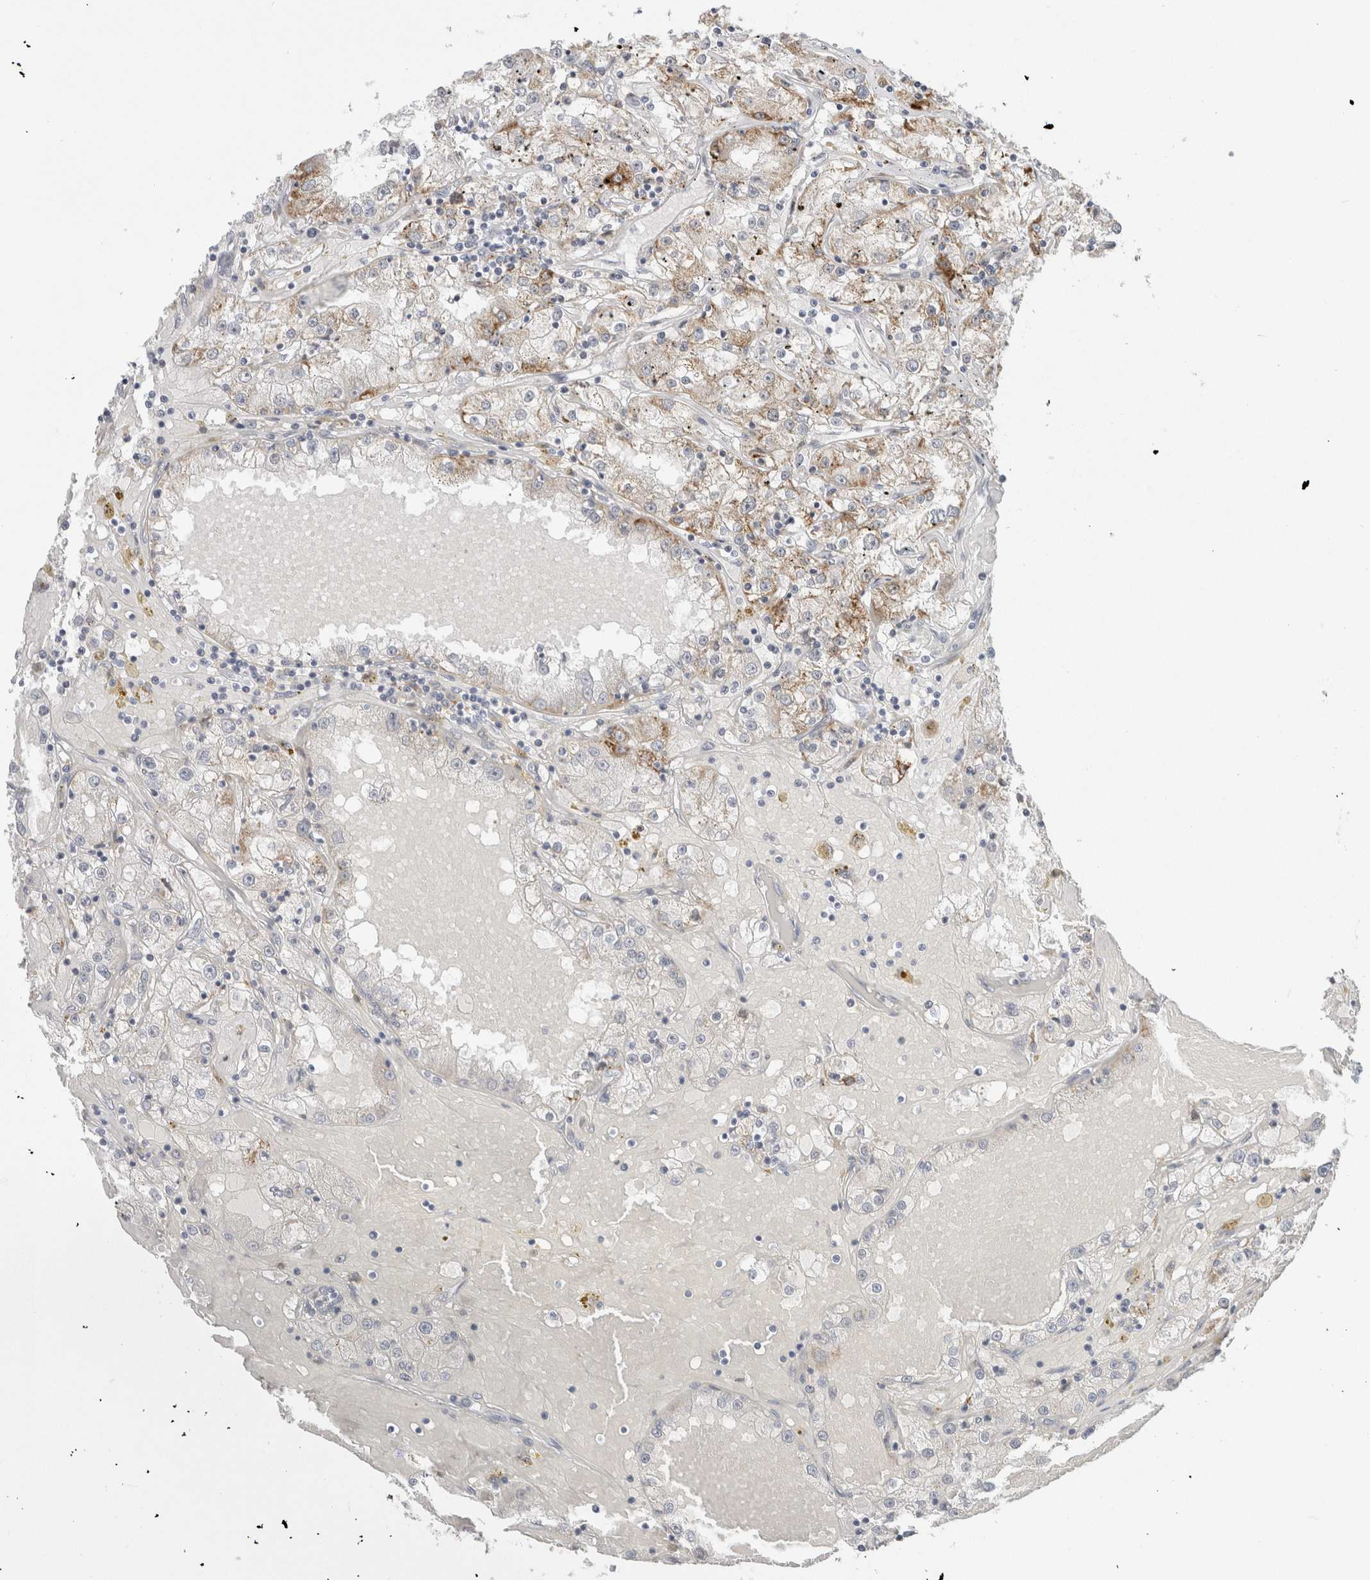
{"staining": {"intensity": "moderate", "quantity": "25%-75%", "location": "cytoplasmic/membranous"}, "tissue": "renal cancer", "cell_type": "Tumor cells", "image_type": "cancer", "snomed": [{"axis": "morphology", "description": "Adenocarcinoma, NOS"}, {"axis": "topography", "description": "Kidney"}], "caption": "Tumor cells demonstrate medium levels of moderate cytoplasmic/membranous positivity in approximately 25%-75% of cells in human renal cancer.", "gene": "FAHD1", "patient": {"sex": "male", "age": 56}}